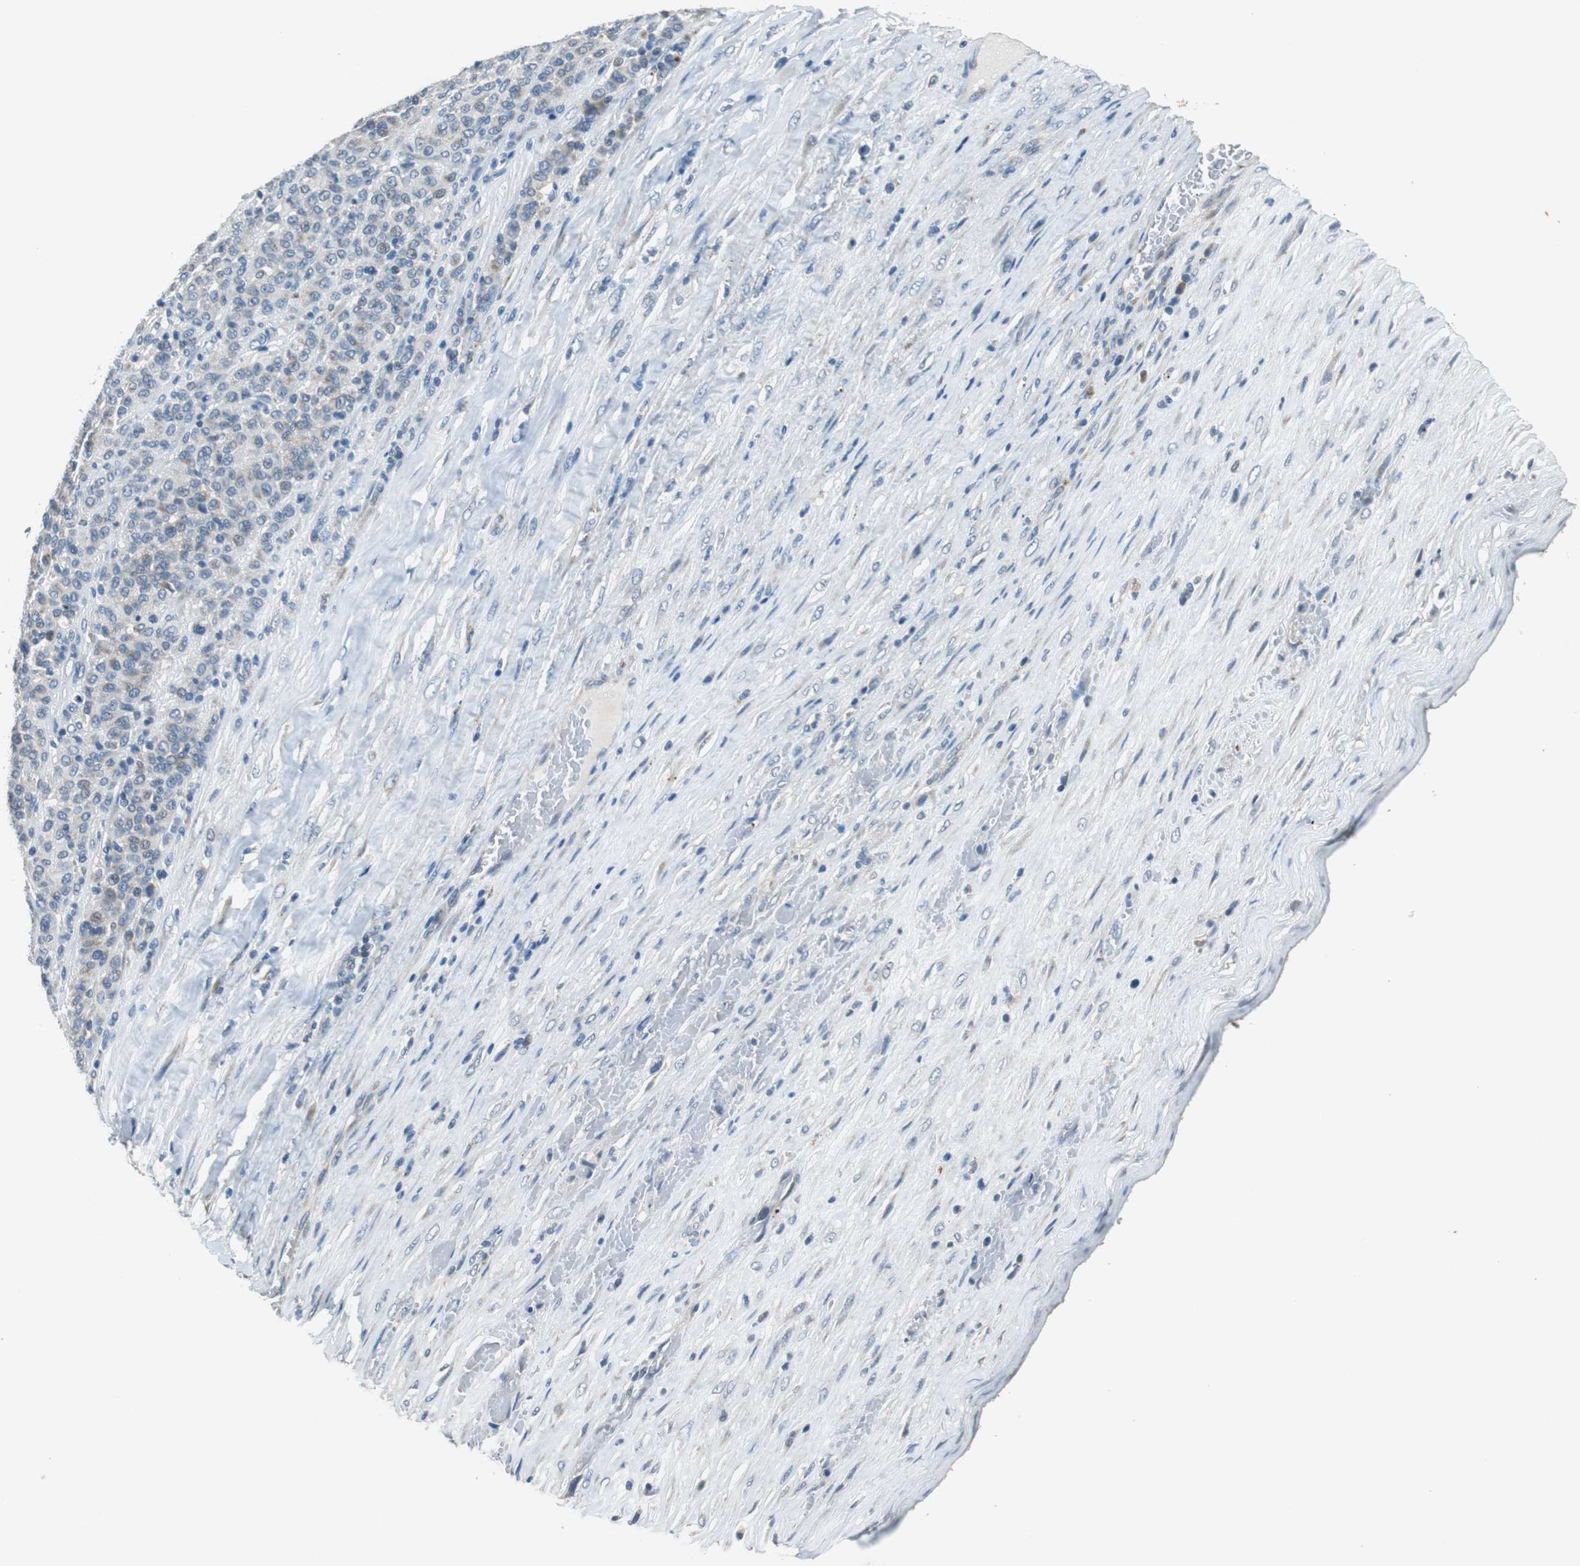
{"staining": {"intensity": "weak", "quantity": "<25%", "location": "cytoplasmic/membranous"}, "tissue": "melanoma", "cell_type": "Tumor cells", "image_type": "cancer", "snomed": [{"axis": "morphology", "description": "Malignant melanoma, Metastatic site"}, {"axis": "topography", "description": "Pancreas"}], "caption": "Malignant melanoma (metastatic site) was stained to show a protein in brown. There is no significant staining in tumor cells. (Brightfield microscopy of DAB IHC at high magnification).", "gene": "NLGN1", "patient": {"sex": "female", "age": 30}}